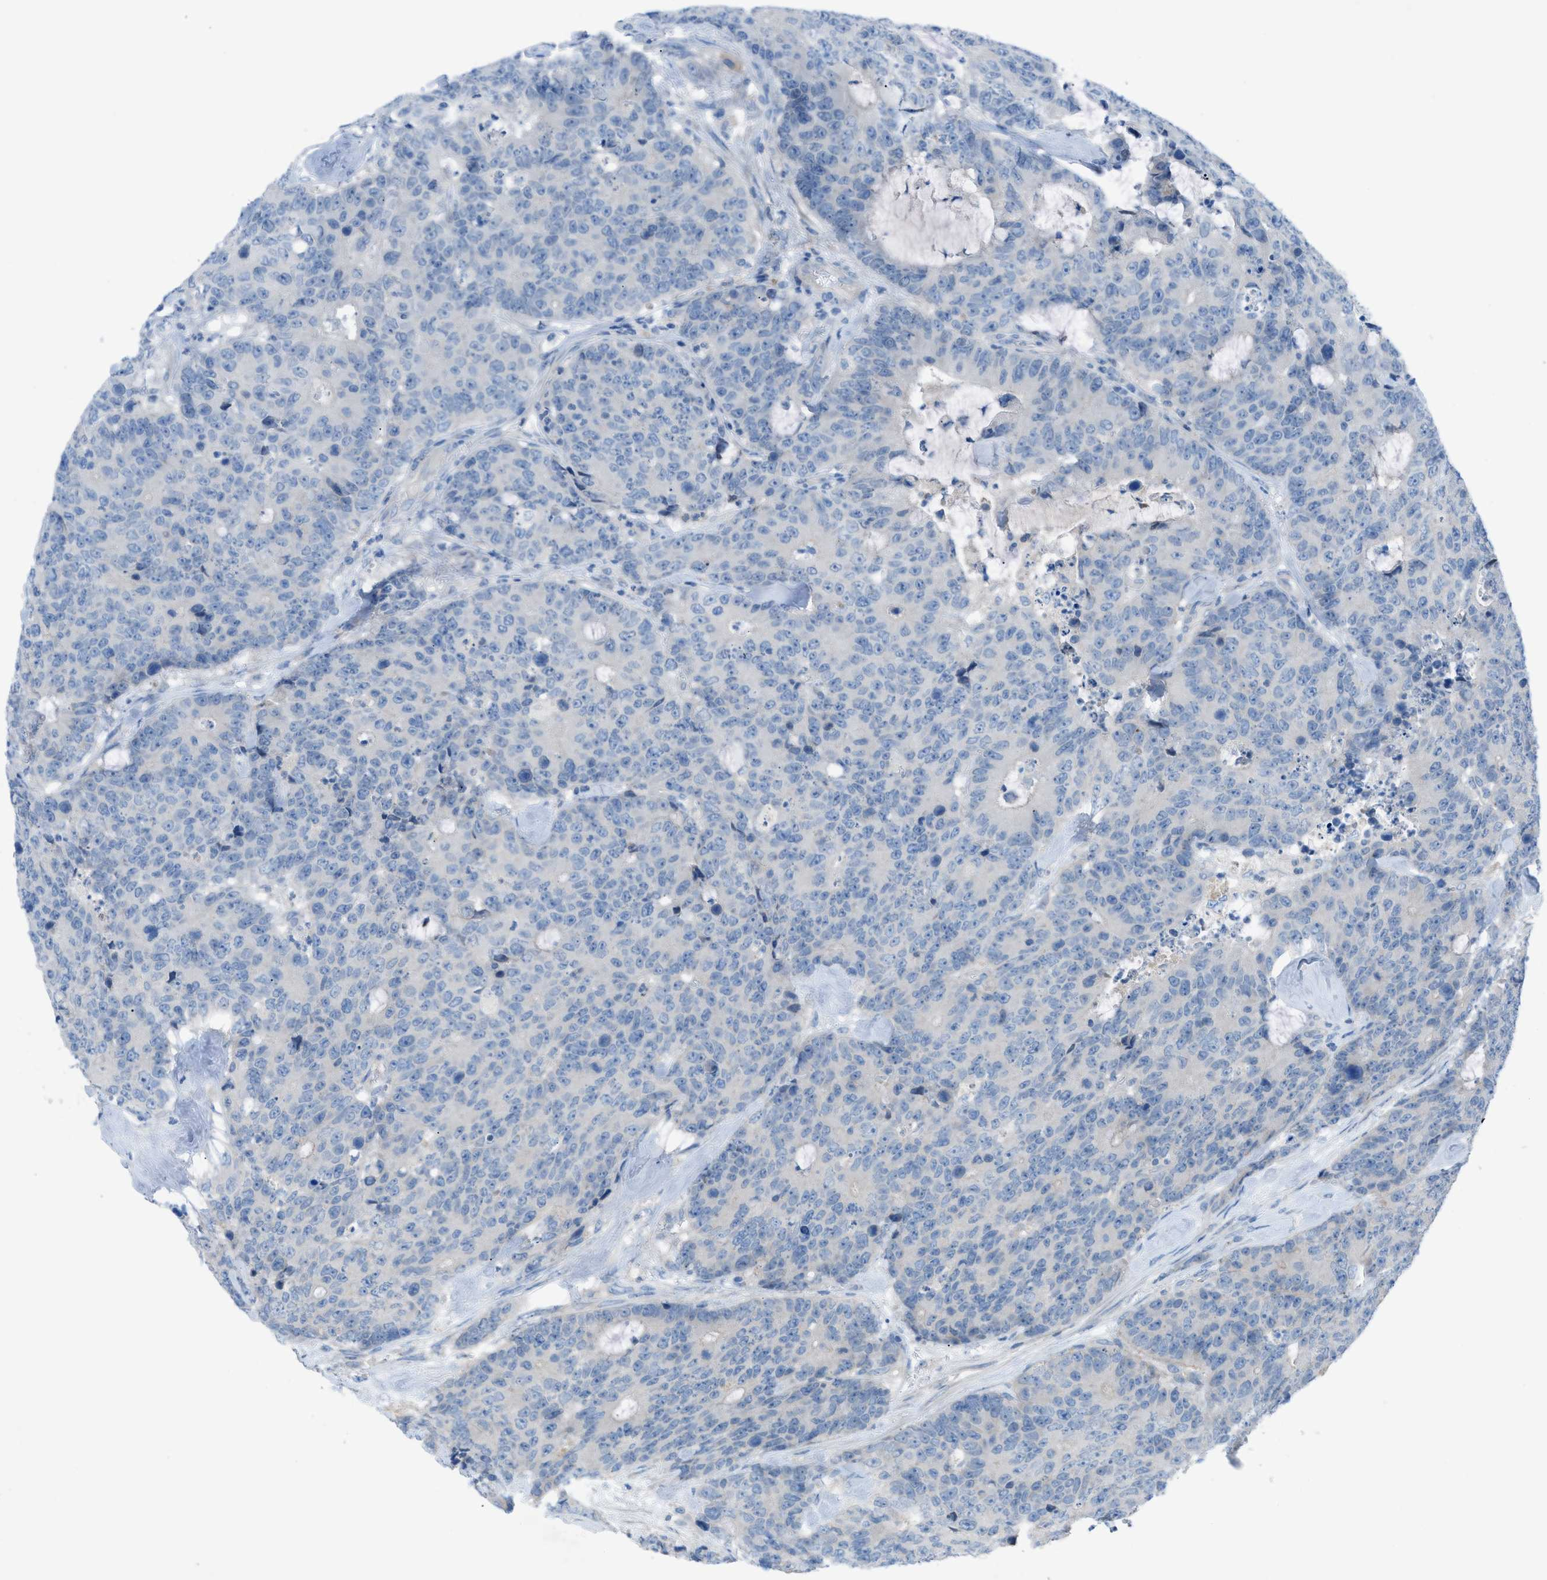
{"staining": {"intensity": "negative", "quantity": "none", "location": "none"}, "tissue": "colorectal cancer", "cell_type": "Tumor cells", "image_type": "cancer", "snomed": [{"axis": "morphology", "description": "Adenocarcinoma, NOS"}, {"axis": "topography", "description": "Colon"}], "caption": "High power microscopy histopathology image of an immunohistochemistry micrograph of colorectal cancer (adenocarcinoma), revealing no significant positivity in tumor cells.", "gene": "C5AR2", "patient": {"sex": "female", "age": 86}}